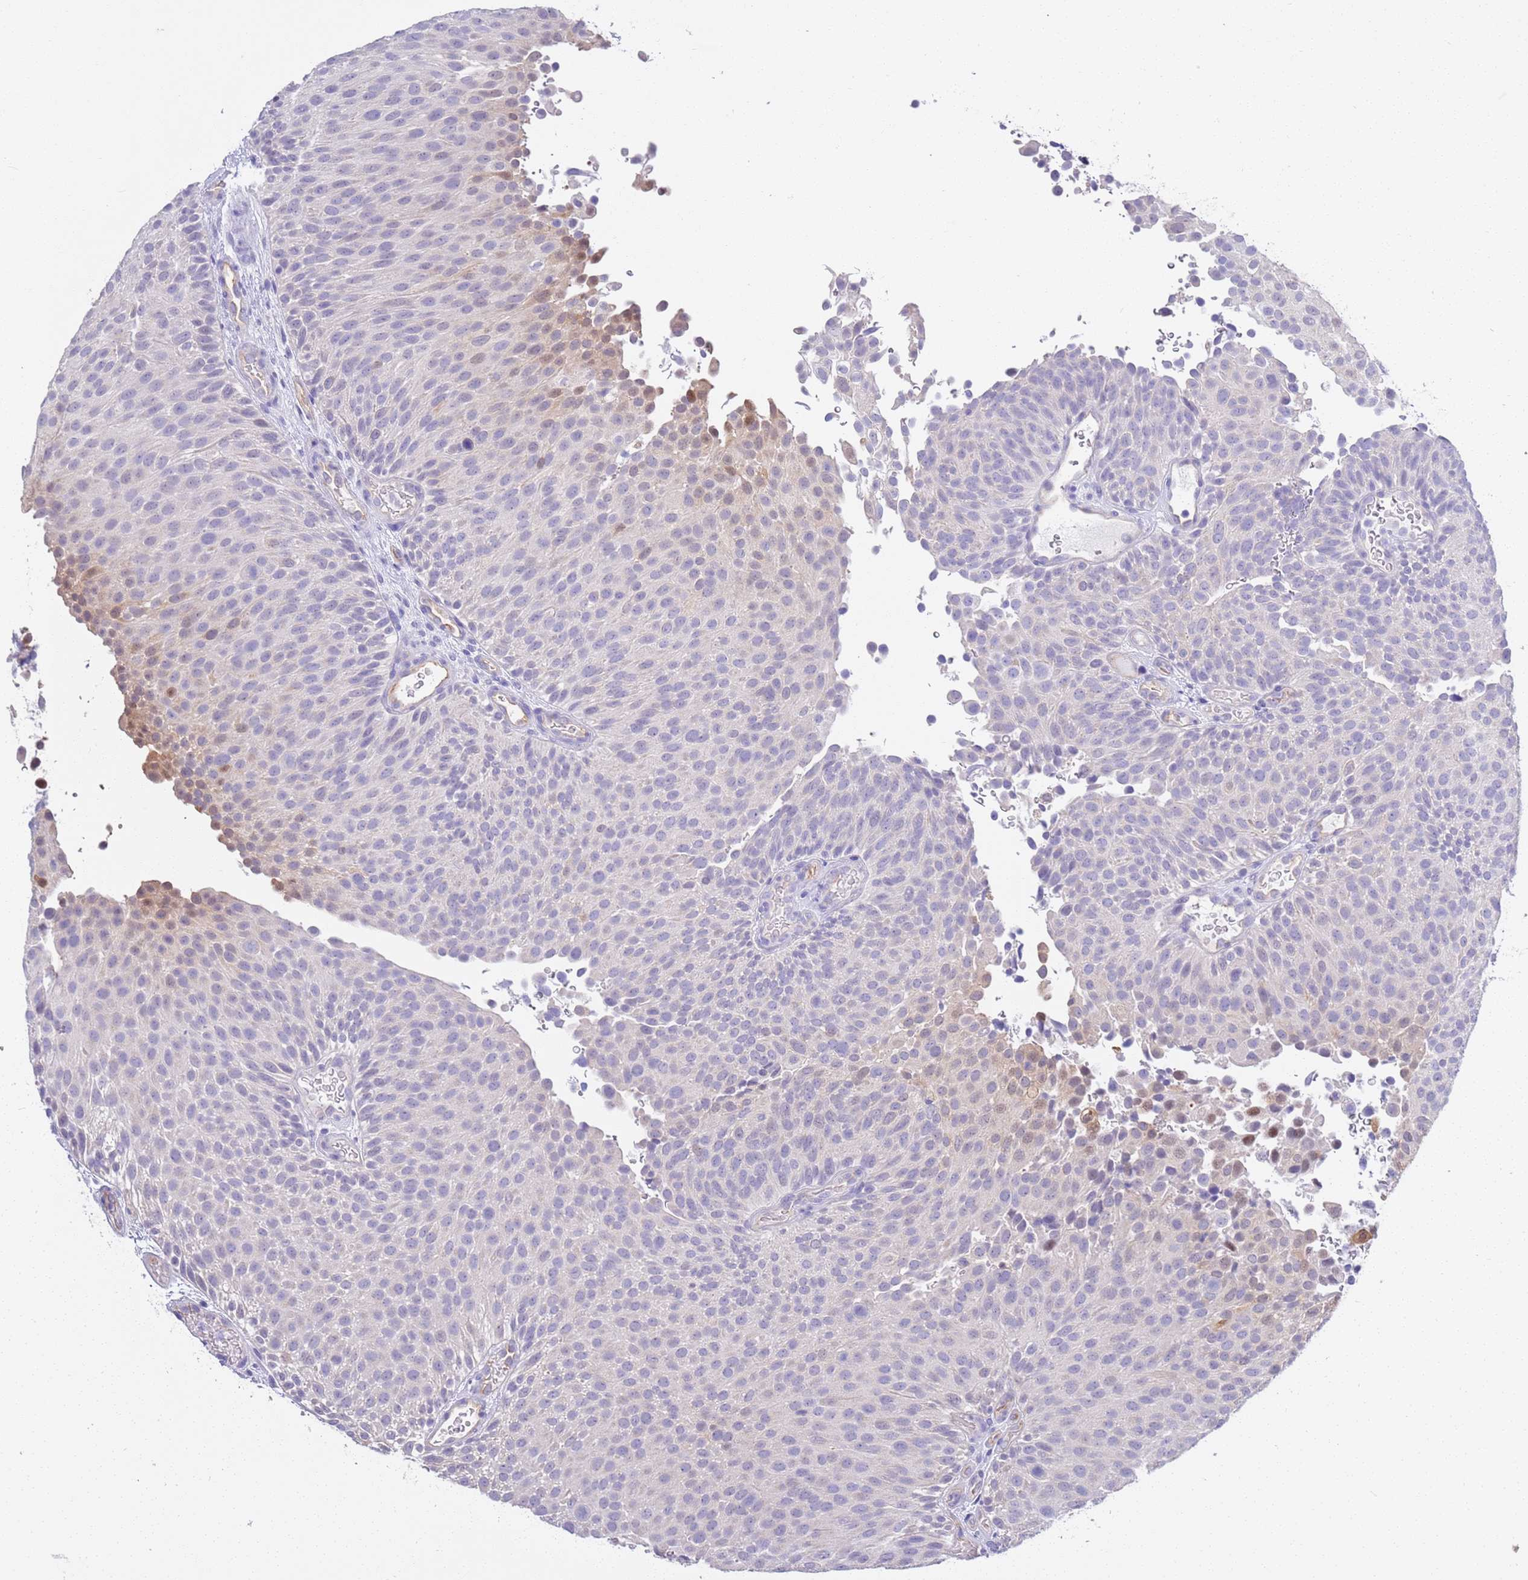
{"staining": {"intensity": "moderate", "quantity": "<25%", "location": "nuclear"}, "tissue": "urothelial cancer", "cell_type": "Tumor cells", "image_type": "cancer", "snomed": [{"axis": "morphology", "description": "Urothelial carcinoma, Low grade"}, {"axis": "topography", "description": "Urinary bladder"}], "caption": "Tumor cells demonstrate moderate nuclear expression in approximately <25% of cells in urothelial cancer. Ihc stains the protein of interest in brown and the nuclei are stained blue.", "gene": "BRMS1L", "patient": {"sex": "male", "age": 78}}